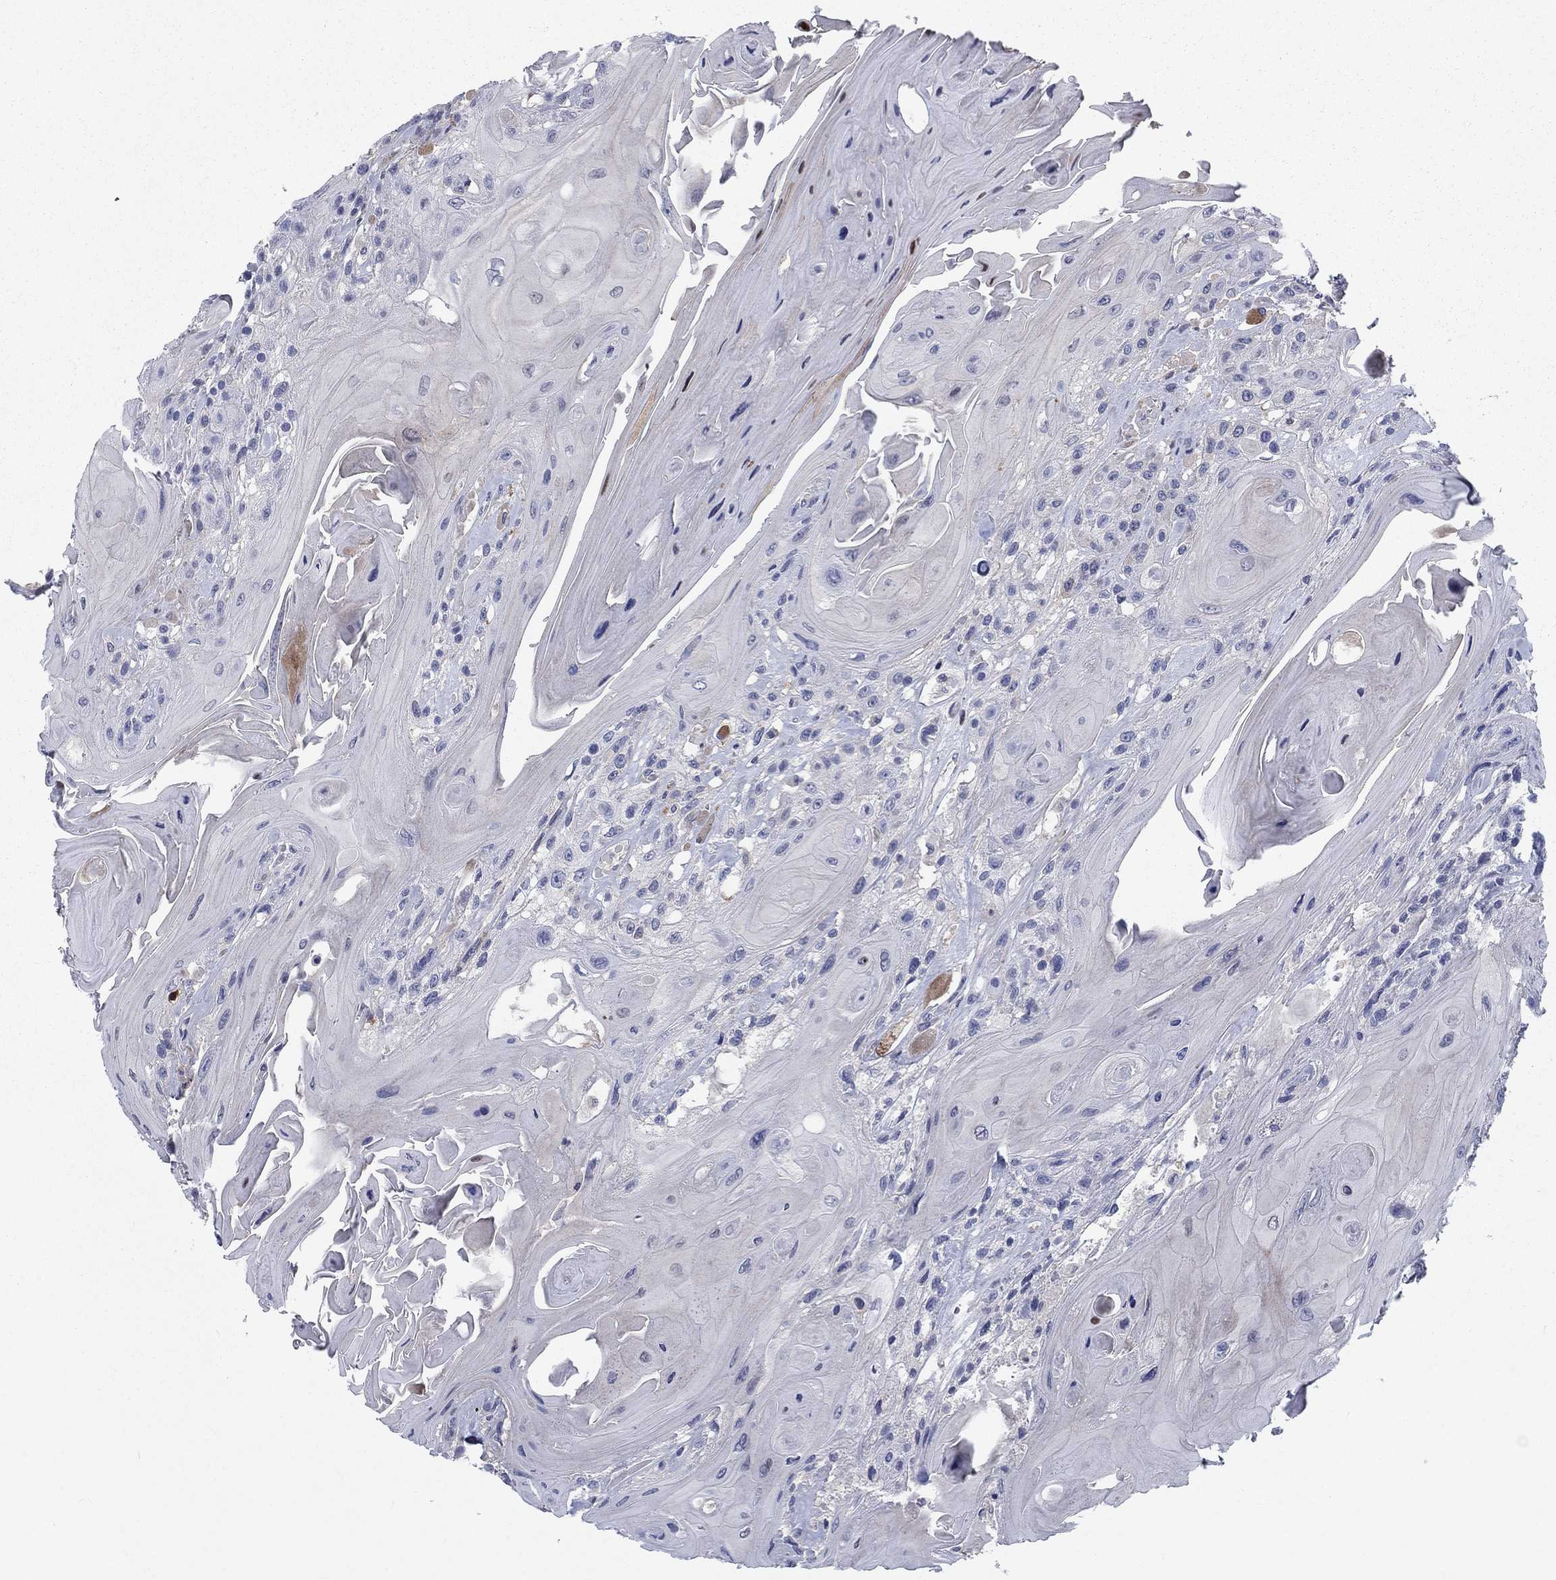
{"staining": {"intensity": "negative", "quantity": "none", "location": "none"}, "tissue": "head and neck cancer", "cell_type": "Tumor cells", "image_type": "cancer", "snomed": [{"axis": "morphology", "description": "Squamous cell carcinoma, NOS"}, {"axis": "topography", "description": "Head-Neck"}], "caption": "Immunohistochemistry image of neoplastic tissue: human squamous cell carcinoma (head and neck) stained with DAB (3,3'-diaminobenzidine) displays no significant protein staining in tumor cells.", "gene": "KIF15", "patient": {"sex": "female", "age": 59}}